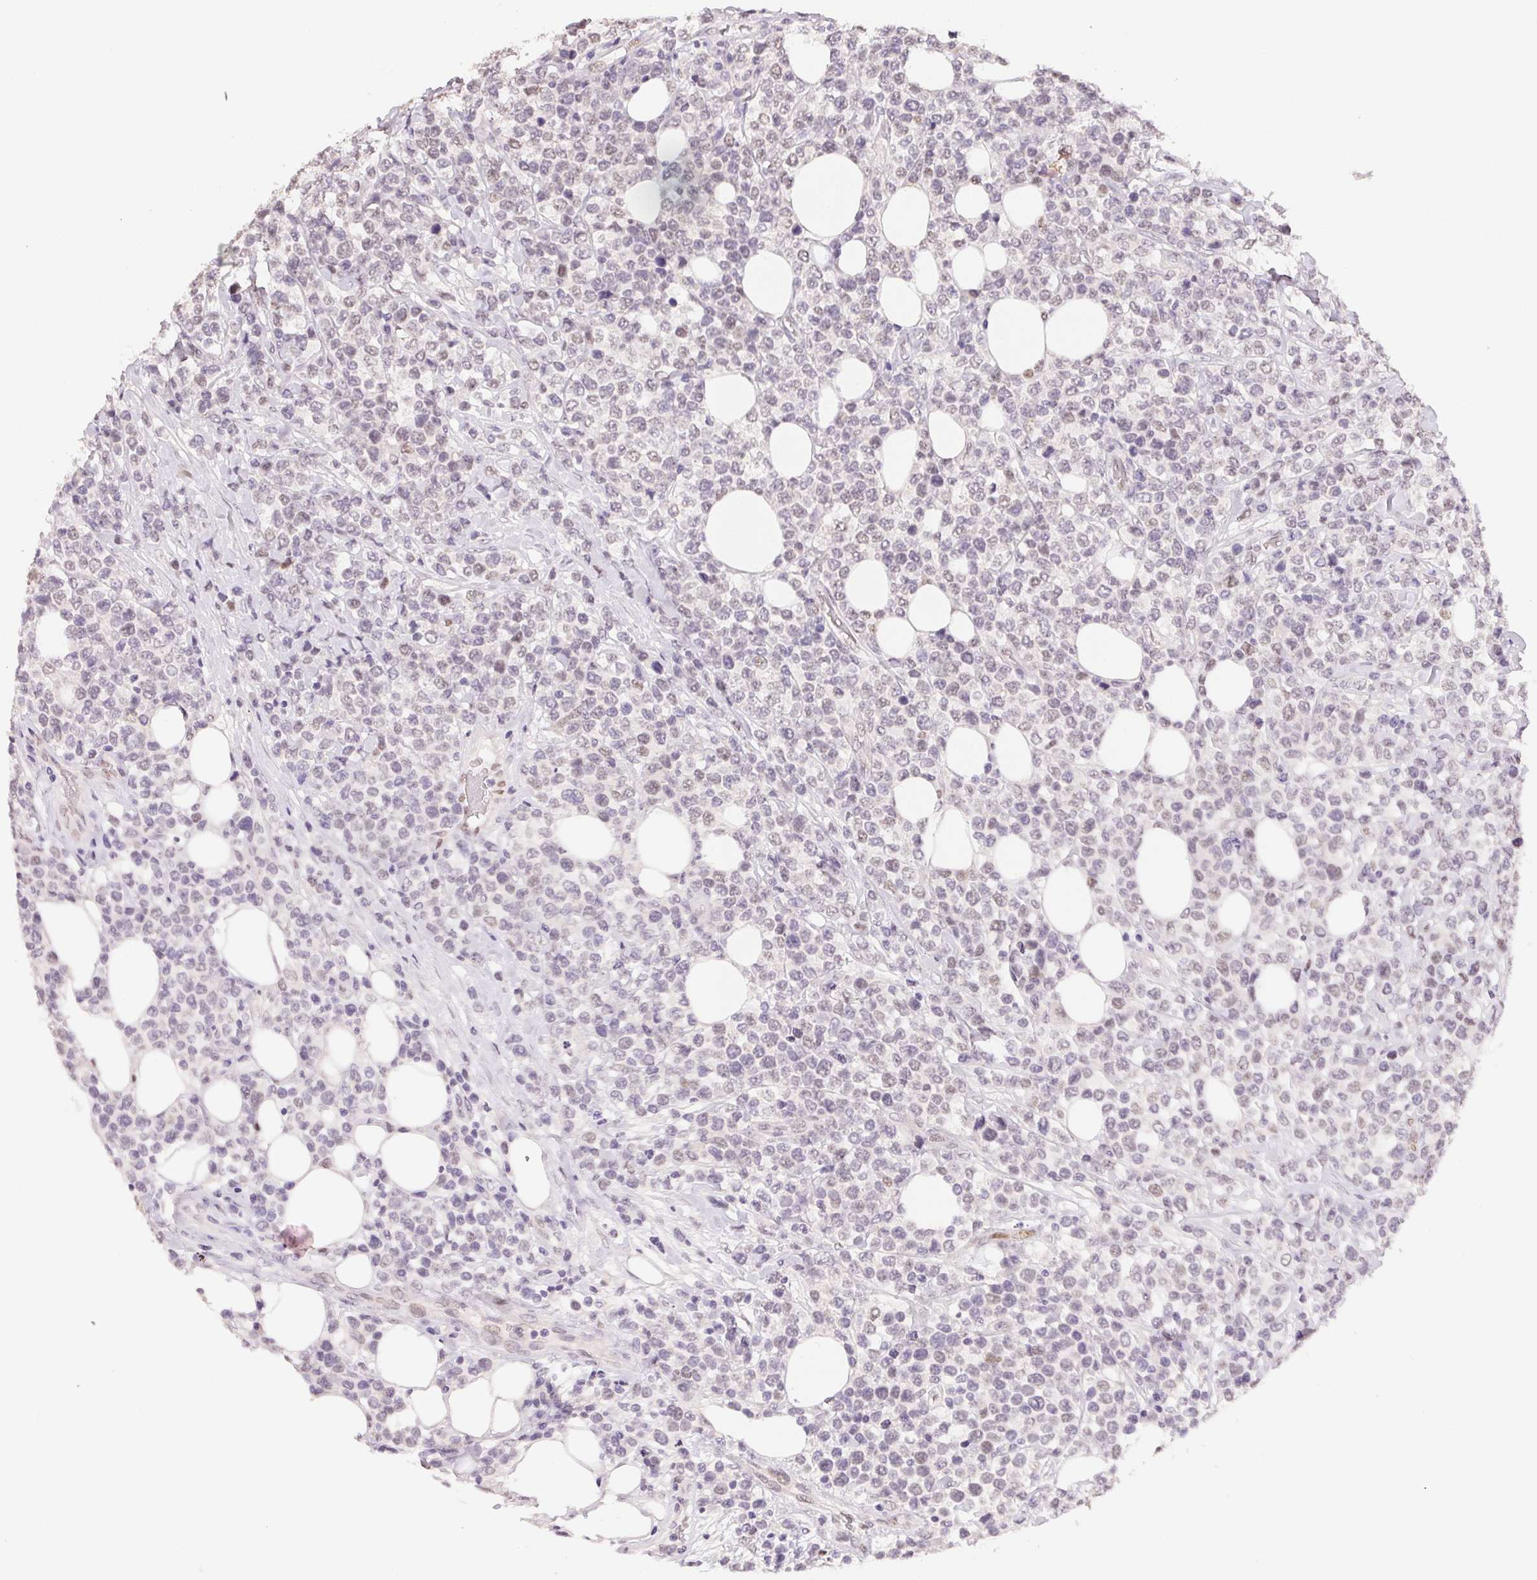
{"staining": {"intensity": "negative", "quantity": "none", "location": "none"}, "tissue": "lymphoma", "cell_type": "Tumor cells", "image_type": "cancer", "snomed": [{"axis": "morphology", "description": "Malignant lymphoma, non-Hodgkin's type, High grade"}, {"axis": "topography", "description": "Soft tissue"}], "caption": "Immunohistochemistry of human high-grade malignant lymphoma, non-Hodgkin's type demonstrates no expression in tumor cells. (DAB (3,3'-diaminobenzidine) immunohistochemistry with hematoxylin counter stain).", "gene": "POLR3G", "patient": {"sex": "female", "age": 56}}